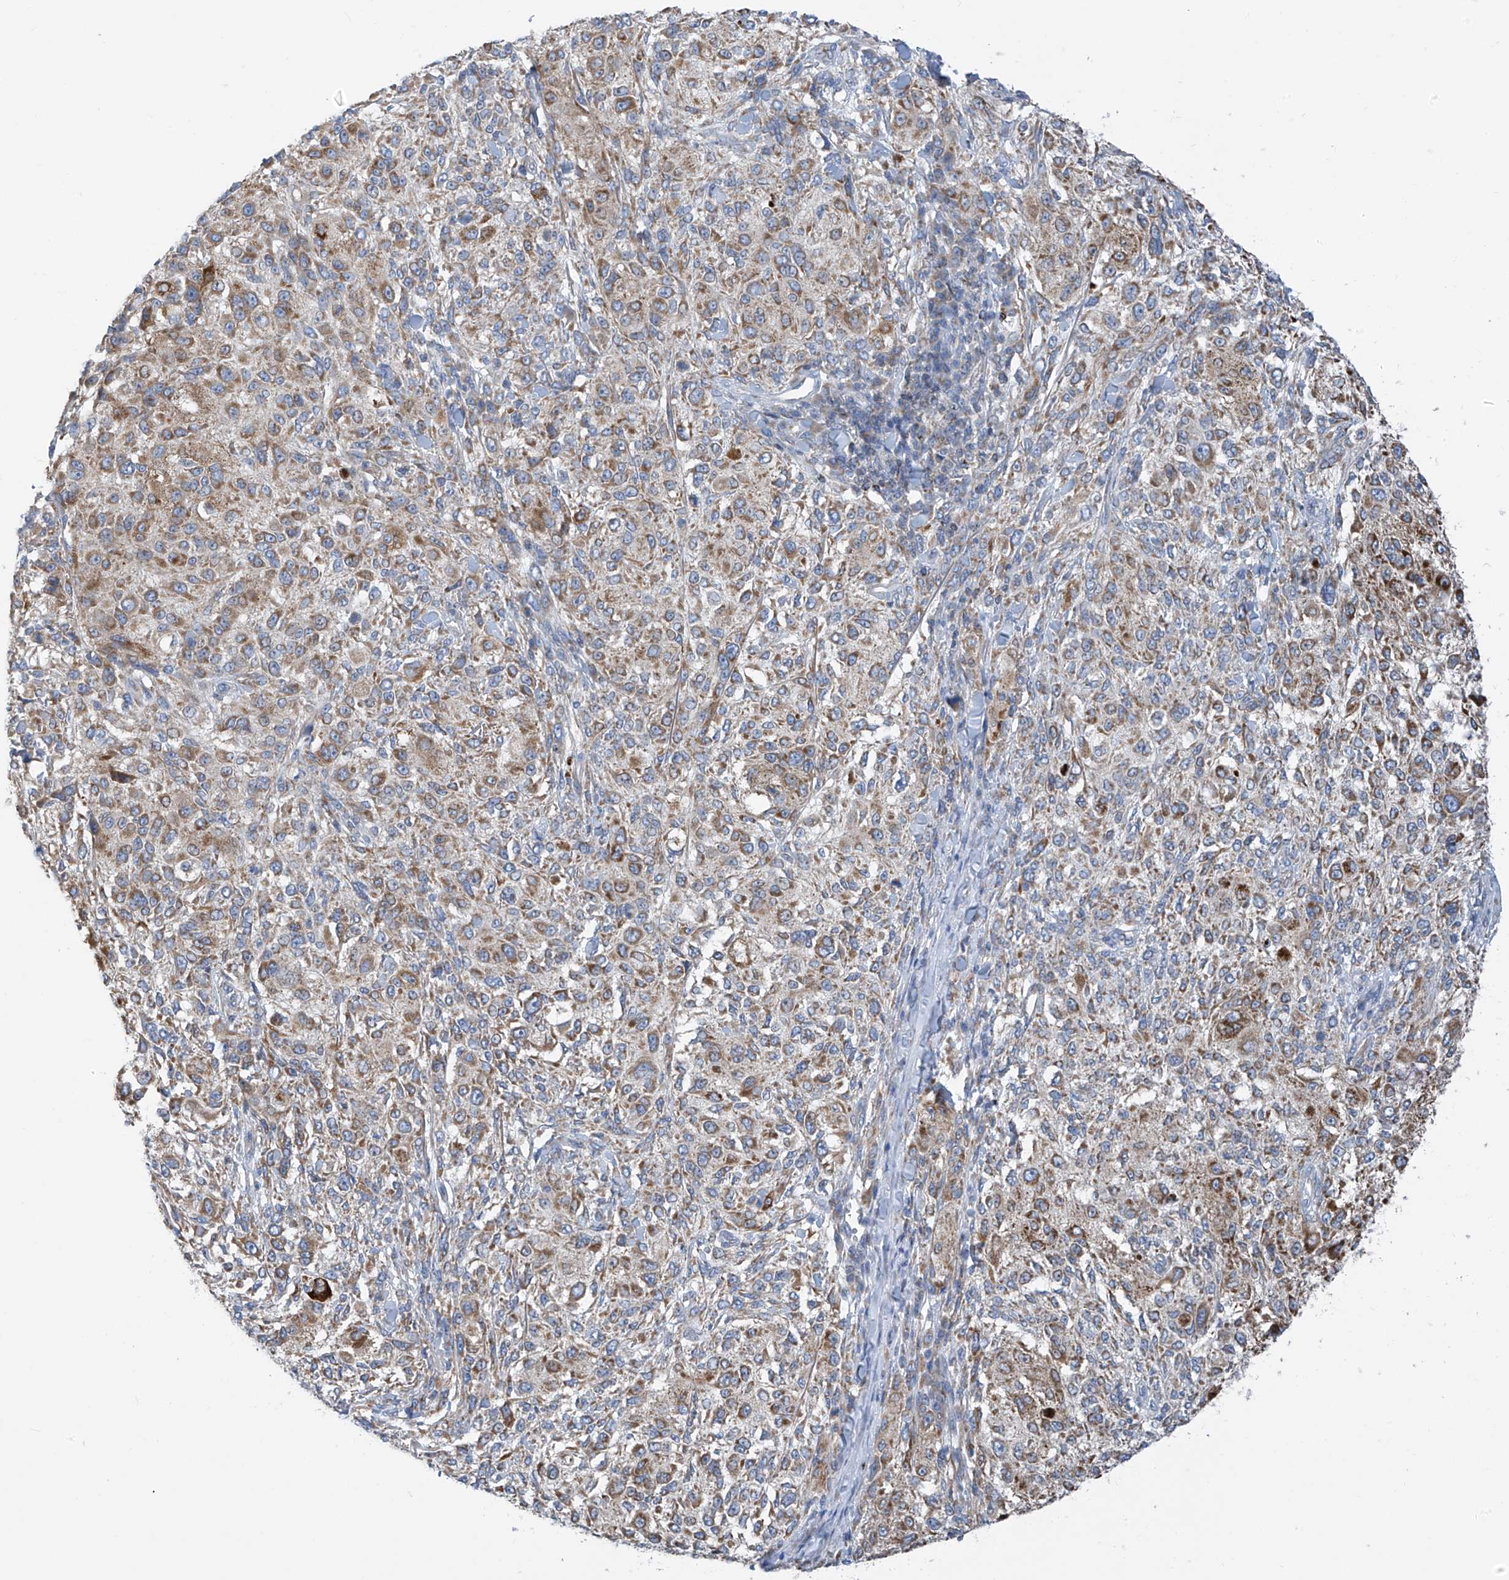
{"staining": {"intensity": "moderate", "quantity": ">75%", "location": "cytoplasmic/membranous"}, "tissue": "melanoma", "cell_type": "Tumor cells", "image_type": "cancer", "snomed": [{"axis": "morphology", "description": "Necrosis, NOS"}, {"axis": "morphology", "description": "Malignant melanoma, NOS"}, {"axis": "topography", "description": "Skin"}], "caption": "Melanoma stained with DAB (3,3'-diaminobenzidine) IHC demonstrates medium levels of moderate cytoplasmic/membranous staining in approximately >75% of tumor cells.", "gene": "EOMES", "patient": {"sex": "female", "age": 87}}